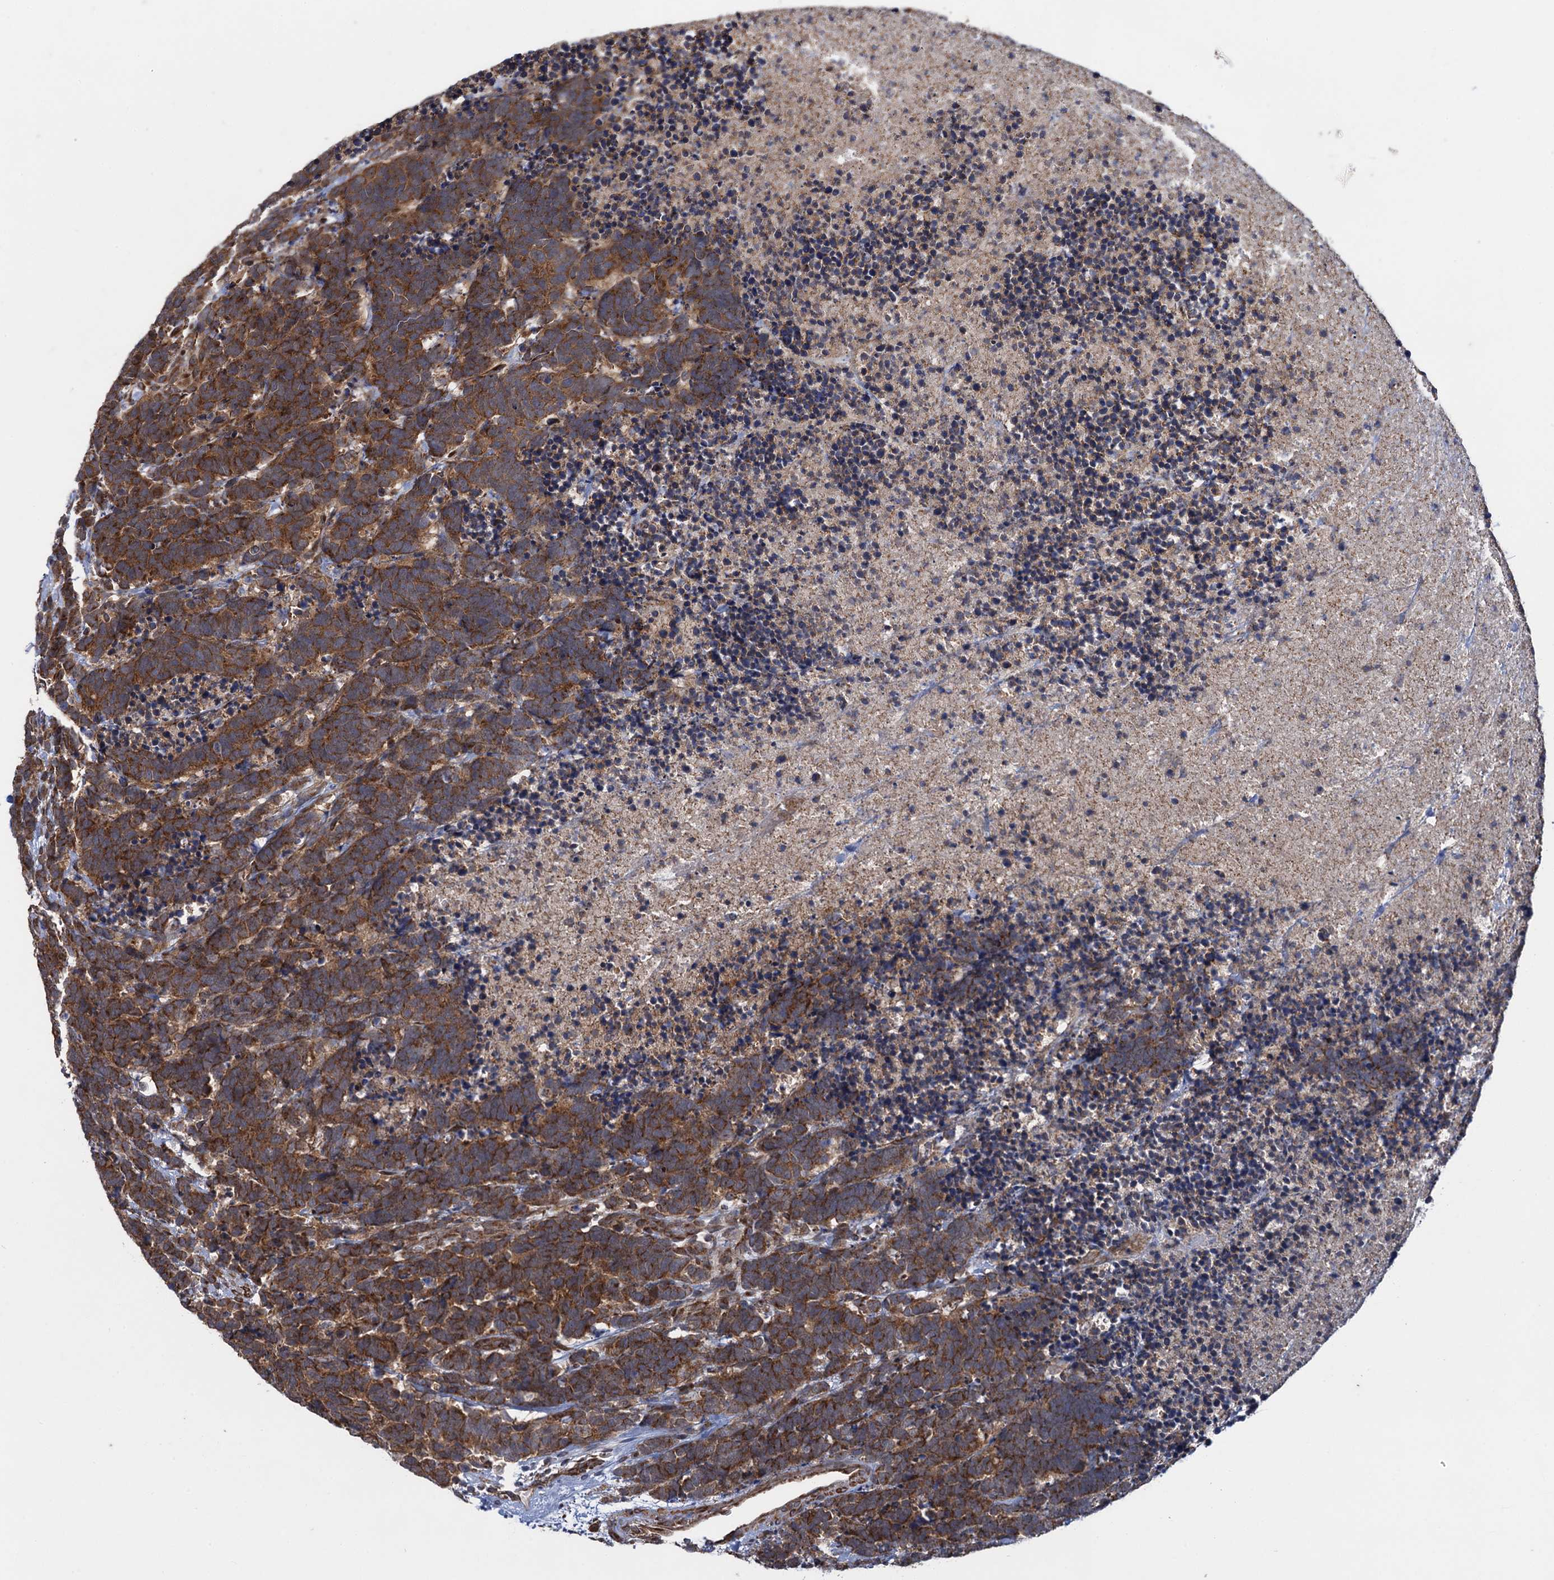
{"staining": {"intensity": "moderate", "quantity": ">75%", "location": "cytoplasmic/membranous"}, "tissue": "carcinoid", "cell_type": "Tumor cells", "image_type": "cancer", "snomed": [{"axis": "morphology", "description": "Carcinoma, NOS"}, {"axis": "morphology", "description": "Carcinoid, malignant, NOS"}, {"axis": "topography", "description": "Urinary bladder"}], "caption": "Carcinoid (malignant) stained with a brown dye shows moderate cytoplasmic/membranous positive expression in approximately >75% of tumor cells.", "gene": "HAUS1", "patient": {"sex": "male", "age": 57}}